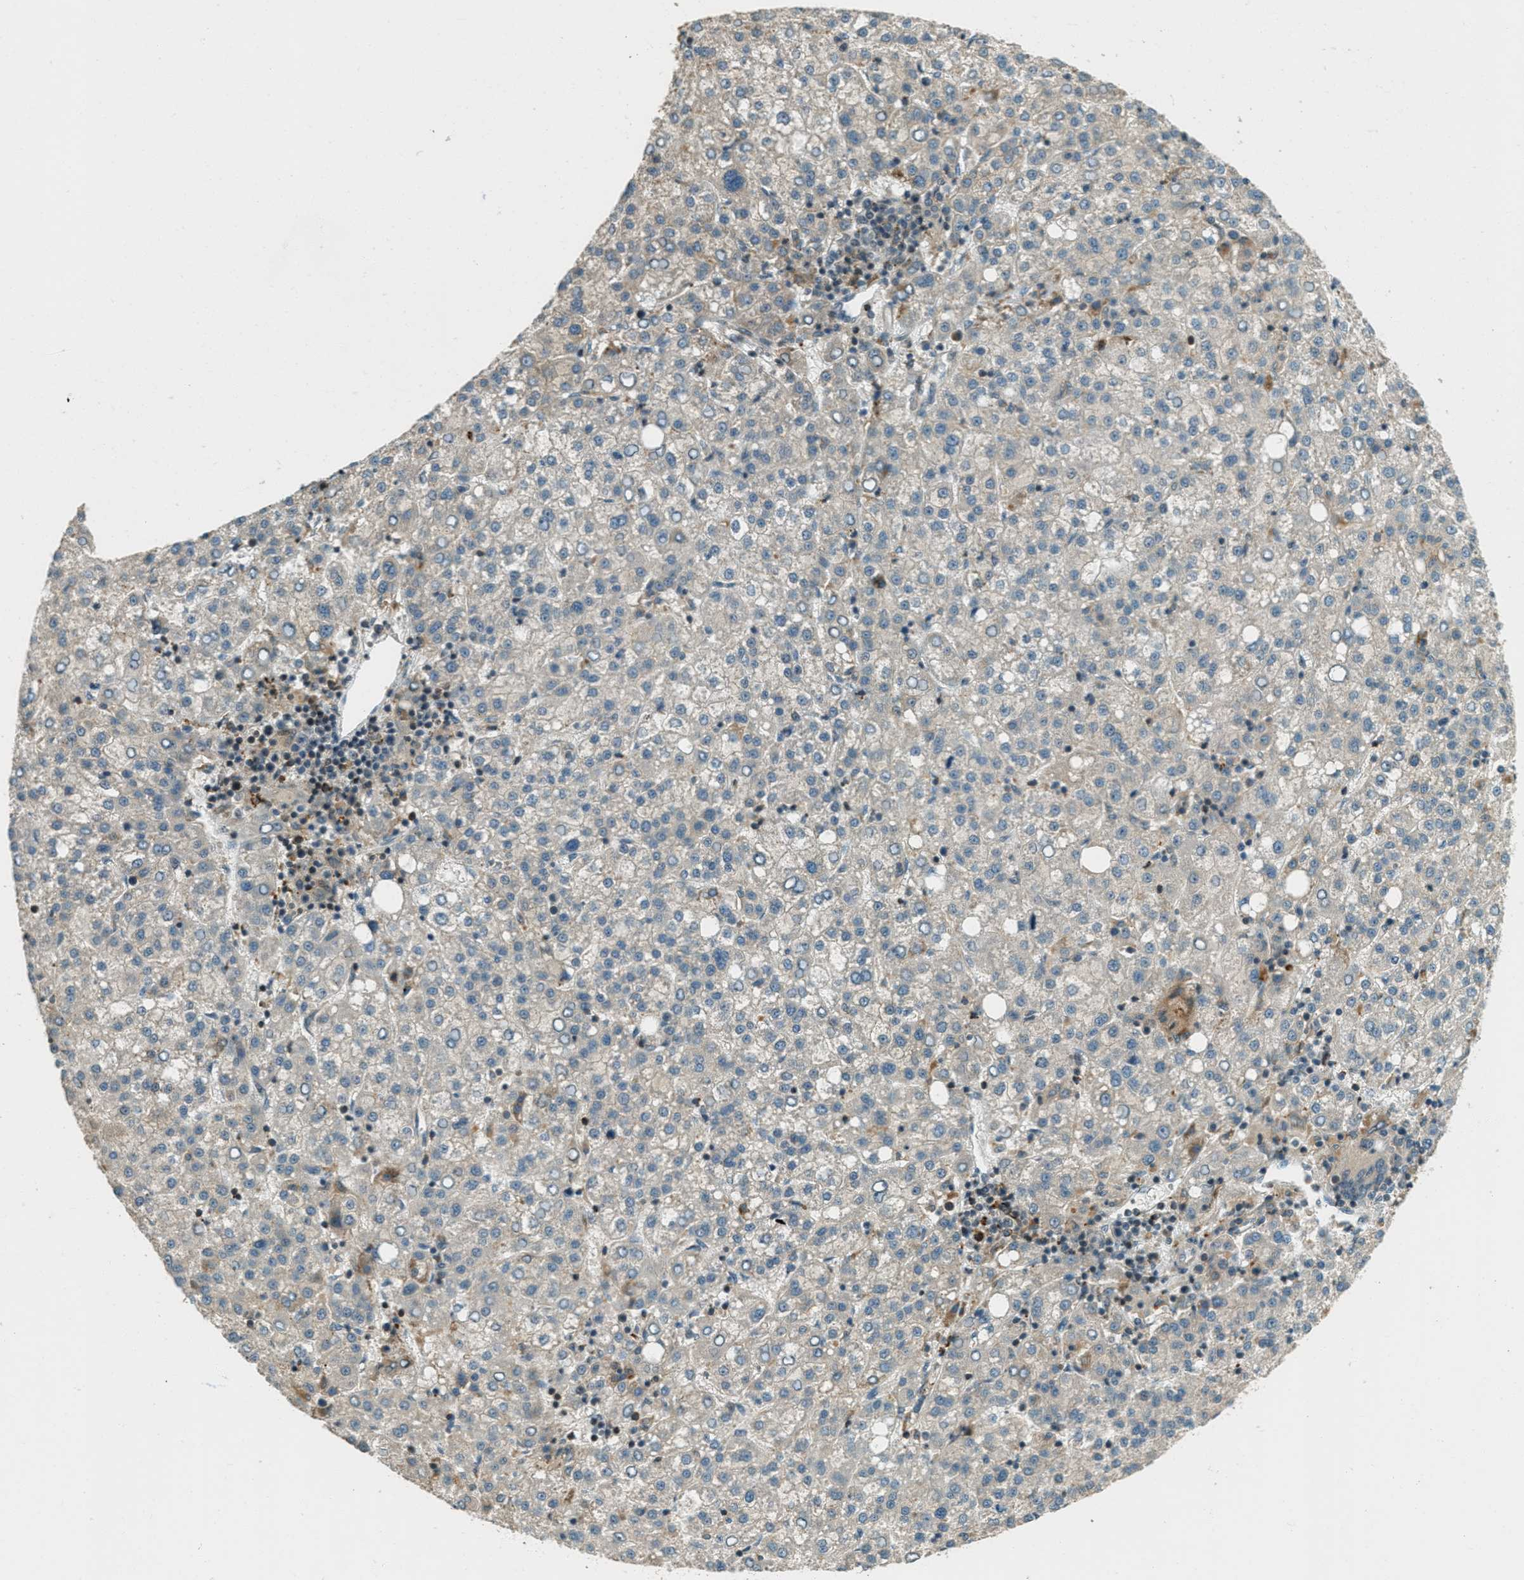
{"staining": {"intensity": "weak", "quantity": ">75%", "location": "cytoplasmic/membranous"}, "tissue": "liver cancer", "cell_type": "Tumor cells", "image_type": "cancer", "snomed": [{"axis": "morphology", "description": "Carcinoma, Hepatocellular, NOS"}, {"axis": "topography", "description": "Liver"}], "caption": "Immunohistochemistry (IHC) (DAB) staining of liver hepatocellular carcinoma reveals weak cytoplasmic/membranous protein expression in about >75% of tumor cells.", "gene": "PTPN23", "patient": {"sex": "female", "age": 58}}